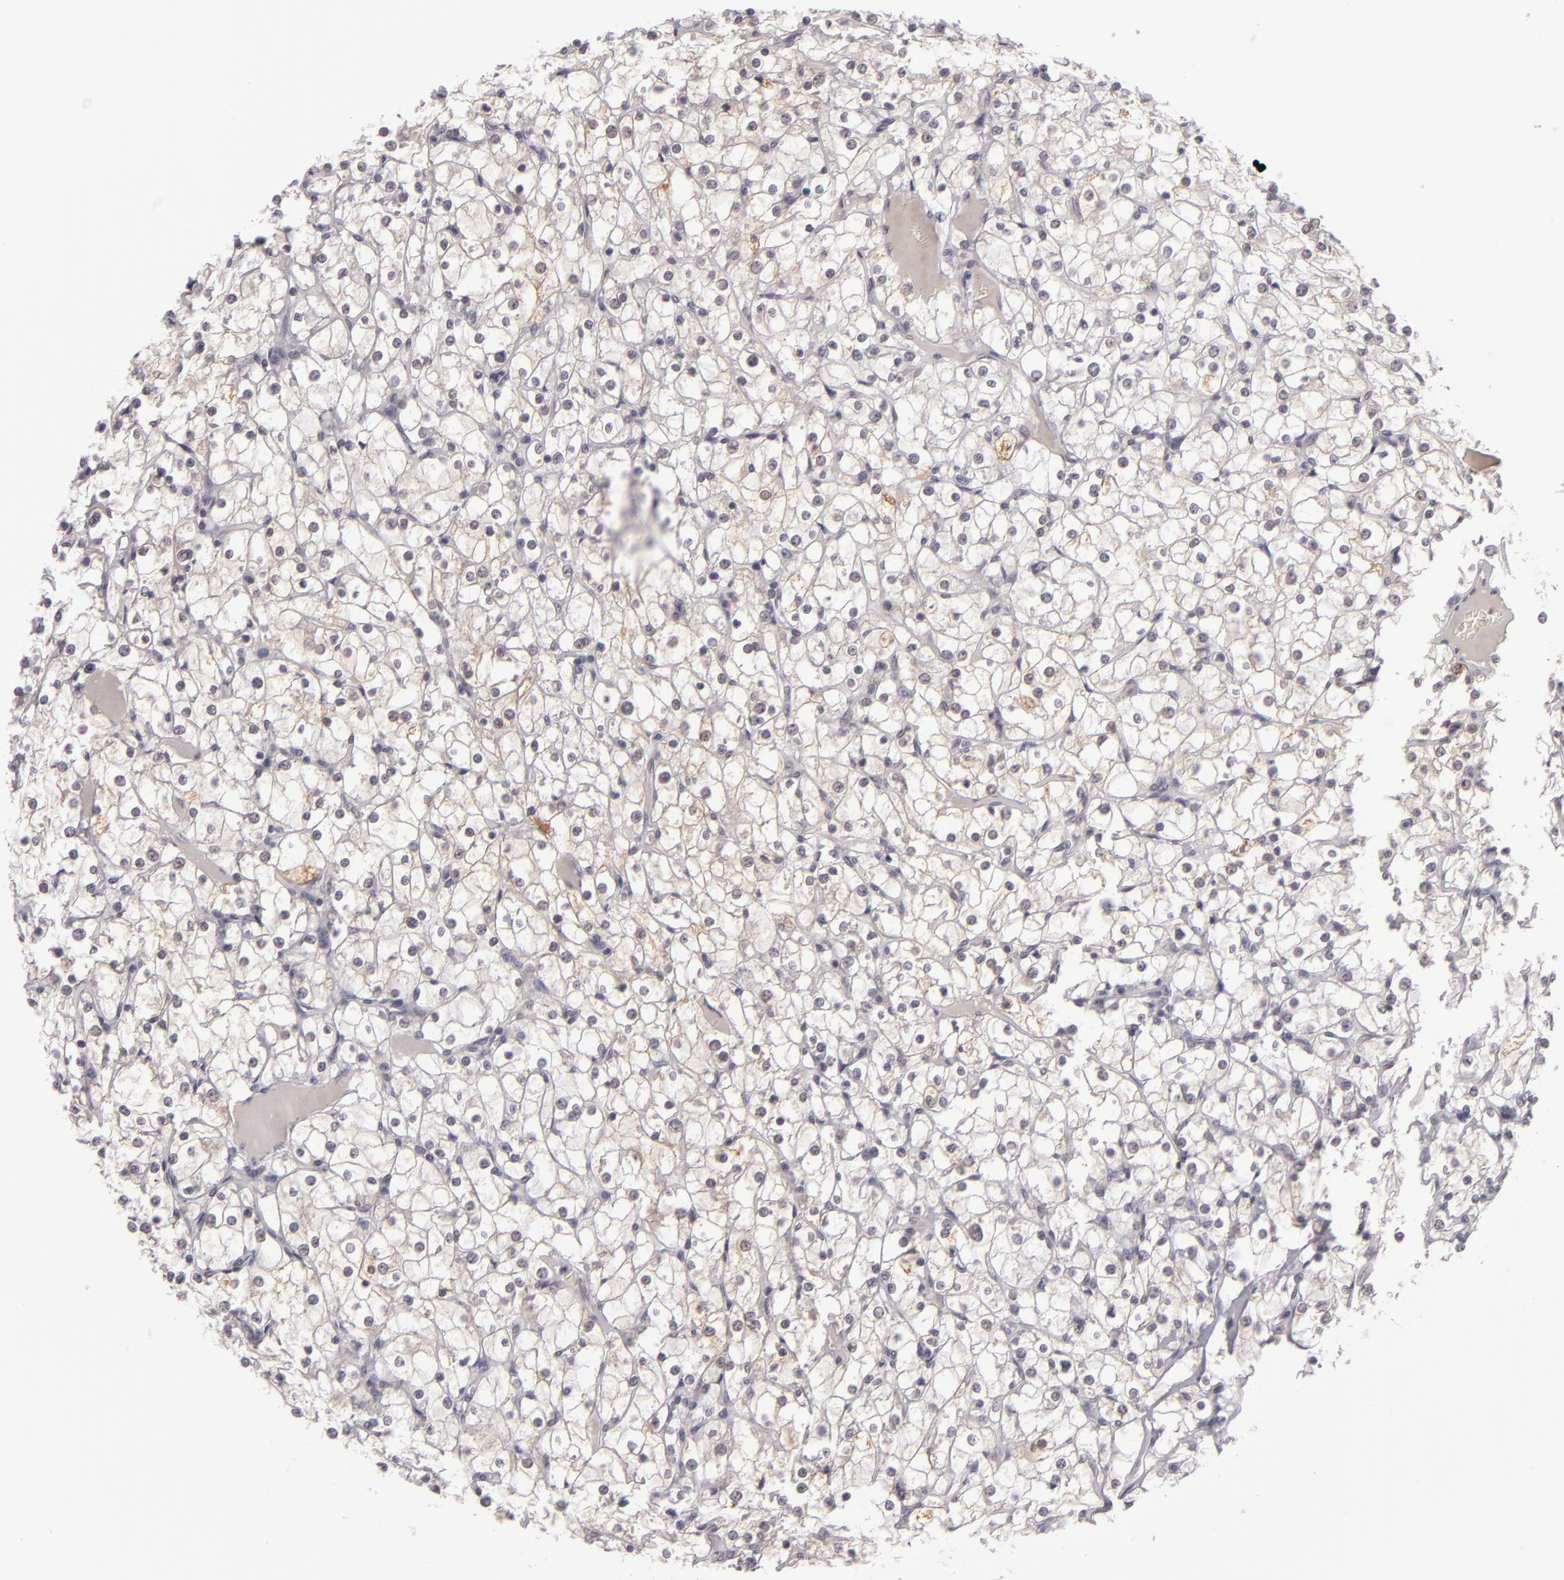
{"staining": {"intensity": "negative", "quantity": "none", "location": "none"}, "tissue": "renal cancer", "cell_type": "Tumor cells", "image_type": "cancer", "snomed": [{"axis": "morphology", "description": "Adenocarcinoma, NOS"}, {"axis": "topography", "description": "Kidney"}], "caption": "Renal cancer stained for a protein using immunohistochemistry (IHC) demonstrates no positivity tumor cells.", "gene": "ZNF205", "patient": {"sex": "female", "age": 73}}